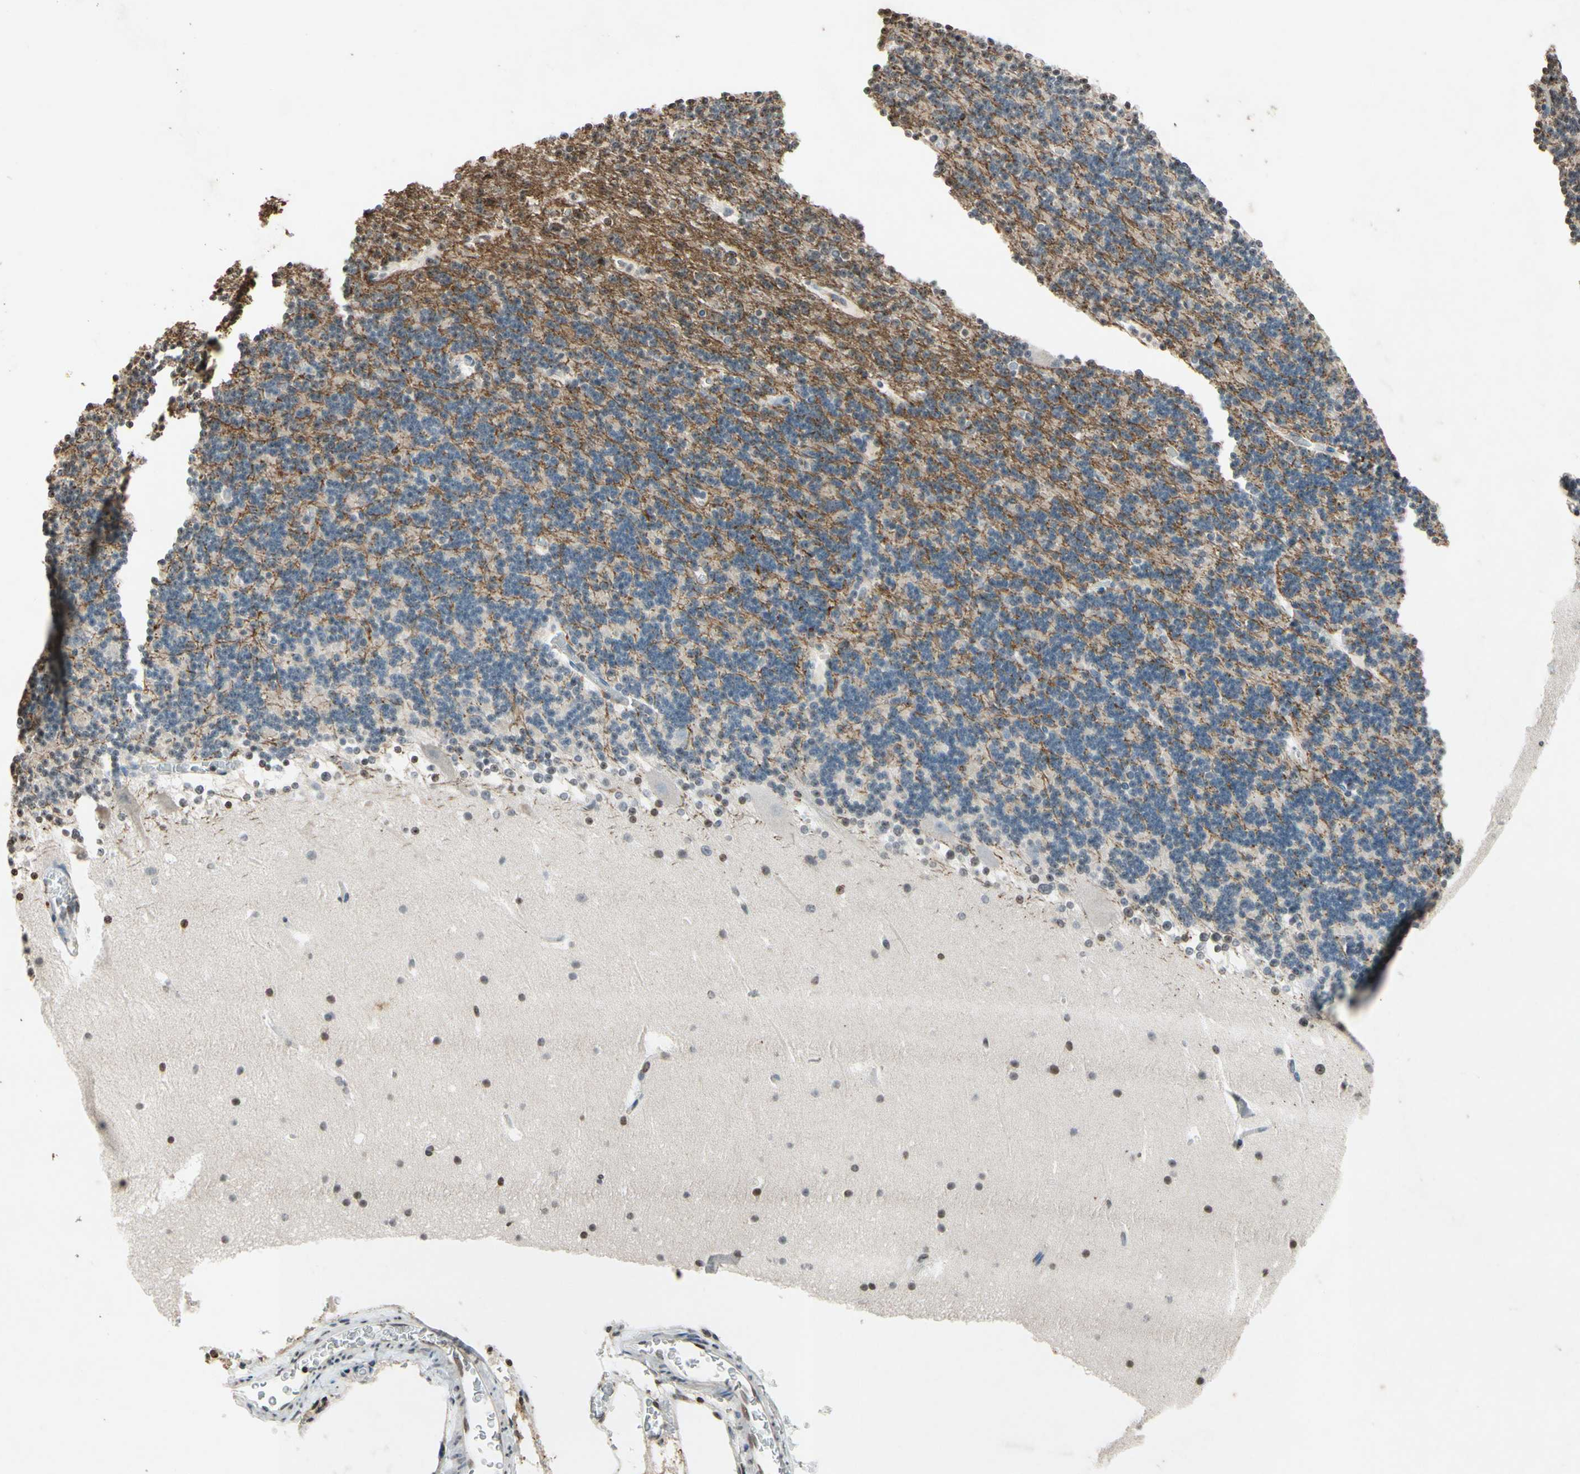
{"staining": {"intensity": "moderate", "quantity": "25%-75%", "location": "cytoplasmic/membranous"}, "tissue": "cerebellum", "cell_type": "Cells in granular layer", "image_type": "normal", "snomed": [{"axis": "morphology", "description": "Normal tissue, NOS"}, {"axis": "topography", "description": "Cerebellum"}], "caption": "Approximately 25%-75% of cells in granular layer in unremarkable human cerebellum show moderate cytoplasmic/membranous protein staining as visualized by brown immunohistochemical staining.", "gene": "CLDN11", "patient": {"sex": "male", "age": 45}}